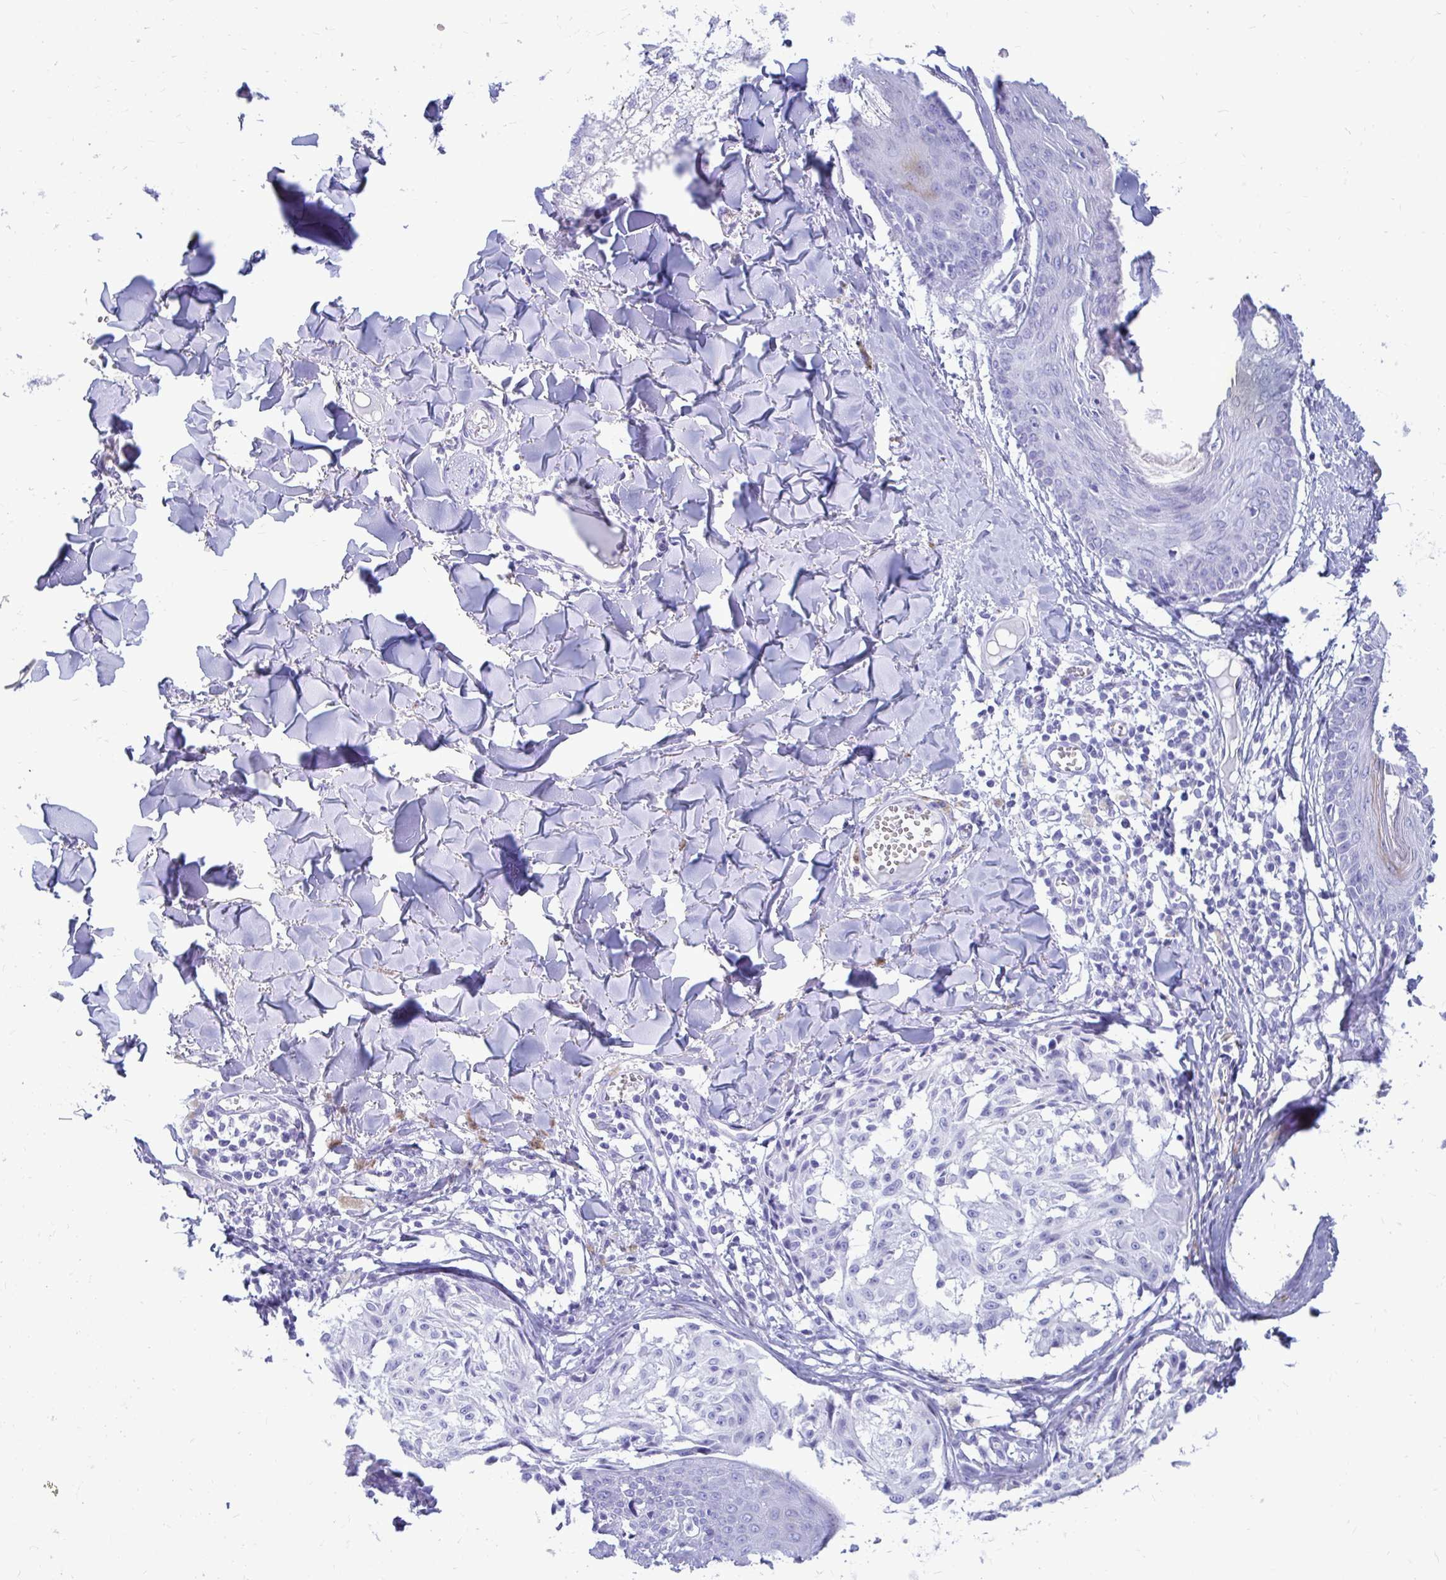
{"staining": {"intensity": "negative", "quantity": "none", "location": "none"}, "tissue": "melanoma", "cell_type": "Tumor cells", "image_type": "cancer", "snomed": [{"axis": "morphology", "description": "Malignant melanoma, NOS"}, {"axis": "topography", "description": "Skin"}], "caption": "Immunohistochemistry of melanoma displays no staining in tumor cells. (DAB immunohistochemistry visualized using brightfield microscopy, high magnification).", "gene": "OR10R2", "patient": {"sex": "female", "age": 43}}